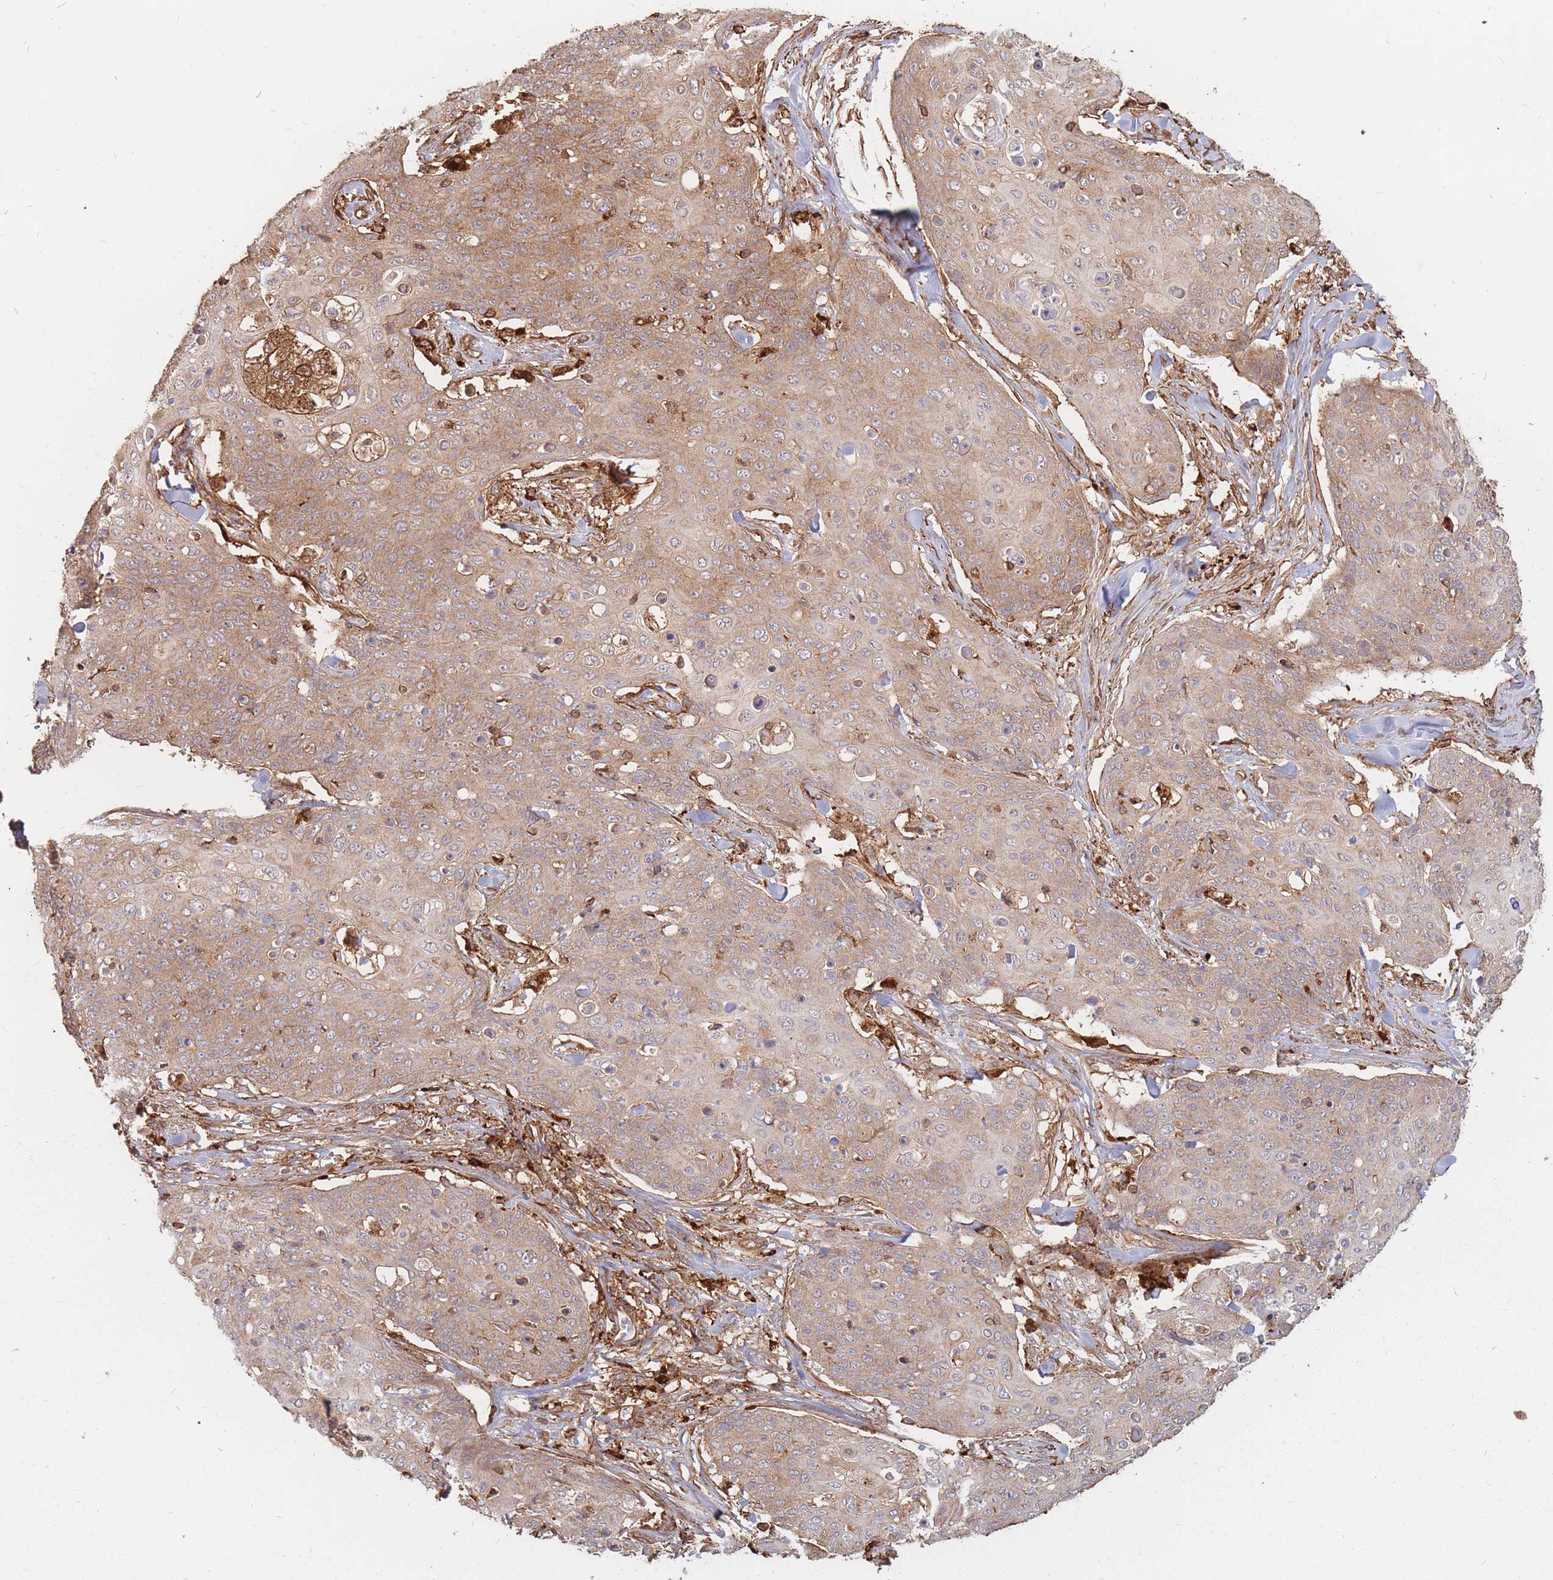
{"staining": {"intensity": "moderate", "quantity": ">75%", "location": "cytoplasmic/membranous"}, "tissue": "skin cancer", "cell_type": "Tumor cells", "image_type": "cancer", "snomed": [{"axis": "morphology", "description": "Squamous cell carcinoma, NOS"}, {"axis": "topography", "description": "Skin"}, {"axis": "topography", "description": "Vulva"}], "caption": "Protein analysis of skin squamous cell carcinoma tissue shows moderate cytoplasmic/membranous expression in about >75% of tumor cells.", "gene": "RASSF2", "patient": {"sex": "female", "age": 85}}